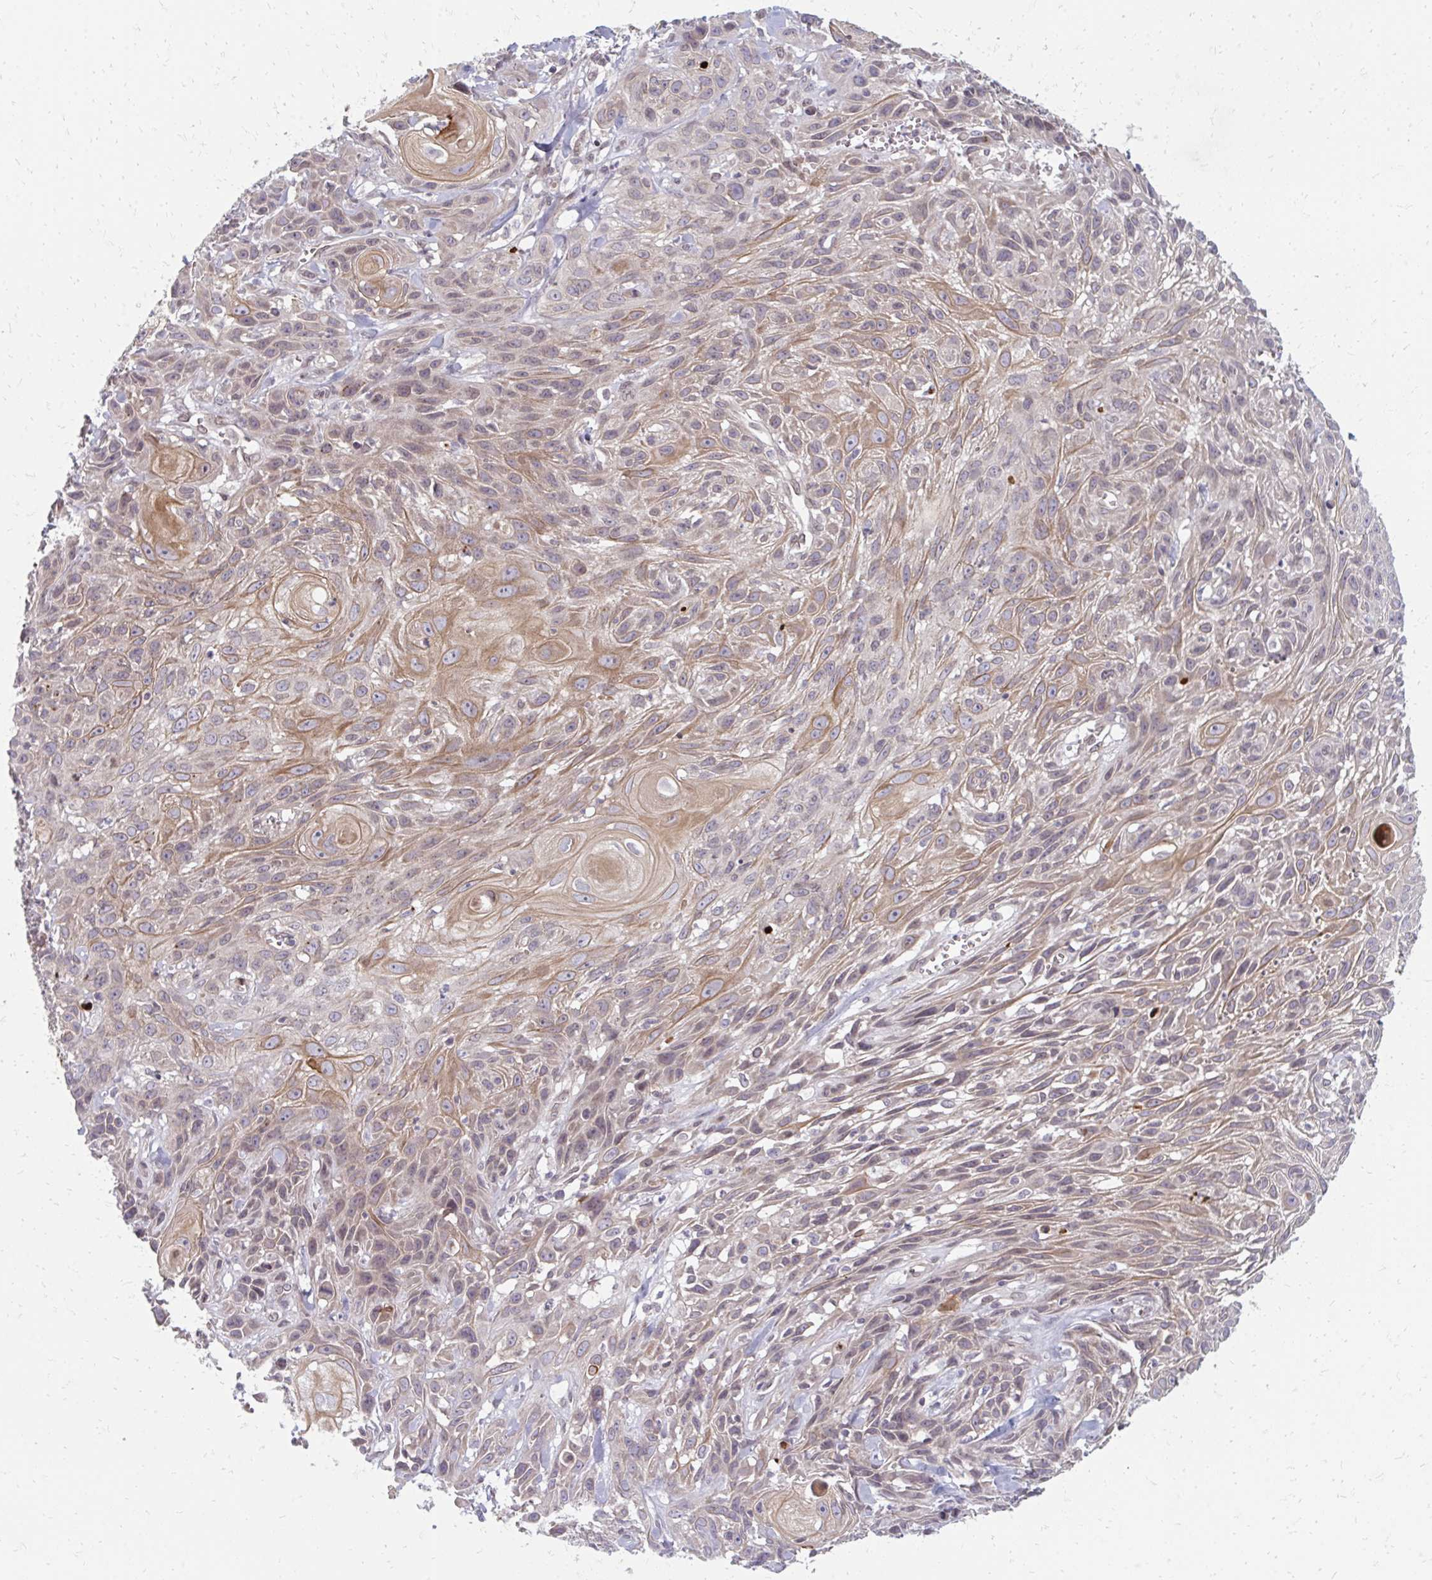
{"staining": {"intensity": "moderate", "quantity": ">75%", "location": "cytoplasmic/membranous,nuclear"}, "tissue": "skin cancer", "cell_type": "Tumor cells", "image_type": "cancer", "snomed": [{"axis": "morphology", "description": "Squamous cell carcinoma, NOS"}, {"axis": "topography", "description": "Skin"}, {"axis": "topography", "description": "Vulva"}], "caption": "Brown immunohistochemical staining in human skin cancer (squamous cell carcinoma) demonstrates moderate cytoplasmic/membranous and nuclear staining in approximately >75% of tumor cells. (Brightfield microscopy of DAB IHC at high magnification).", "gene": "GPC5", "patient": {"sex": "female", "age": 83}}